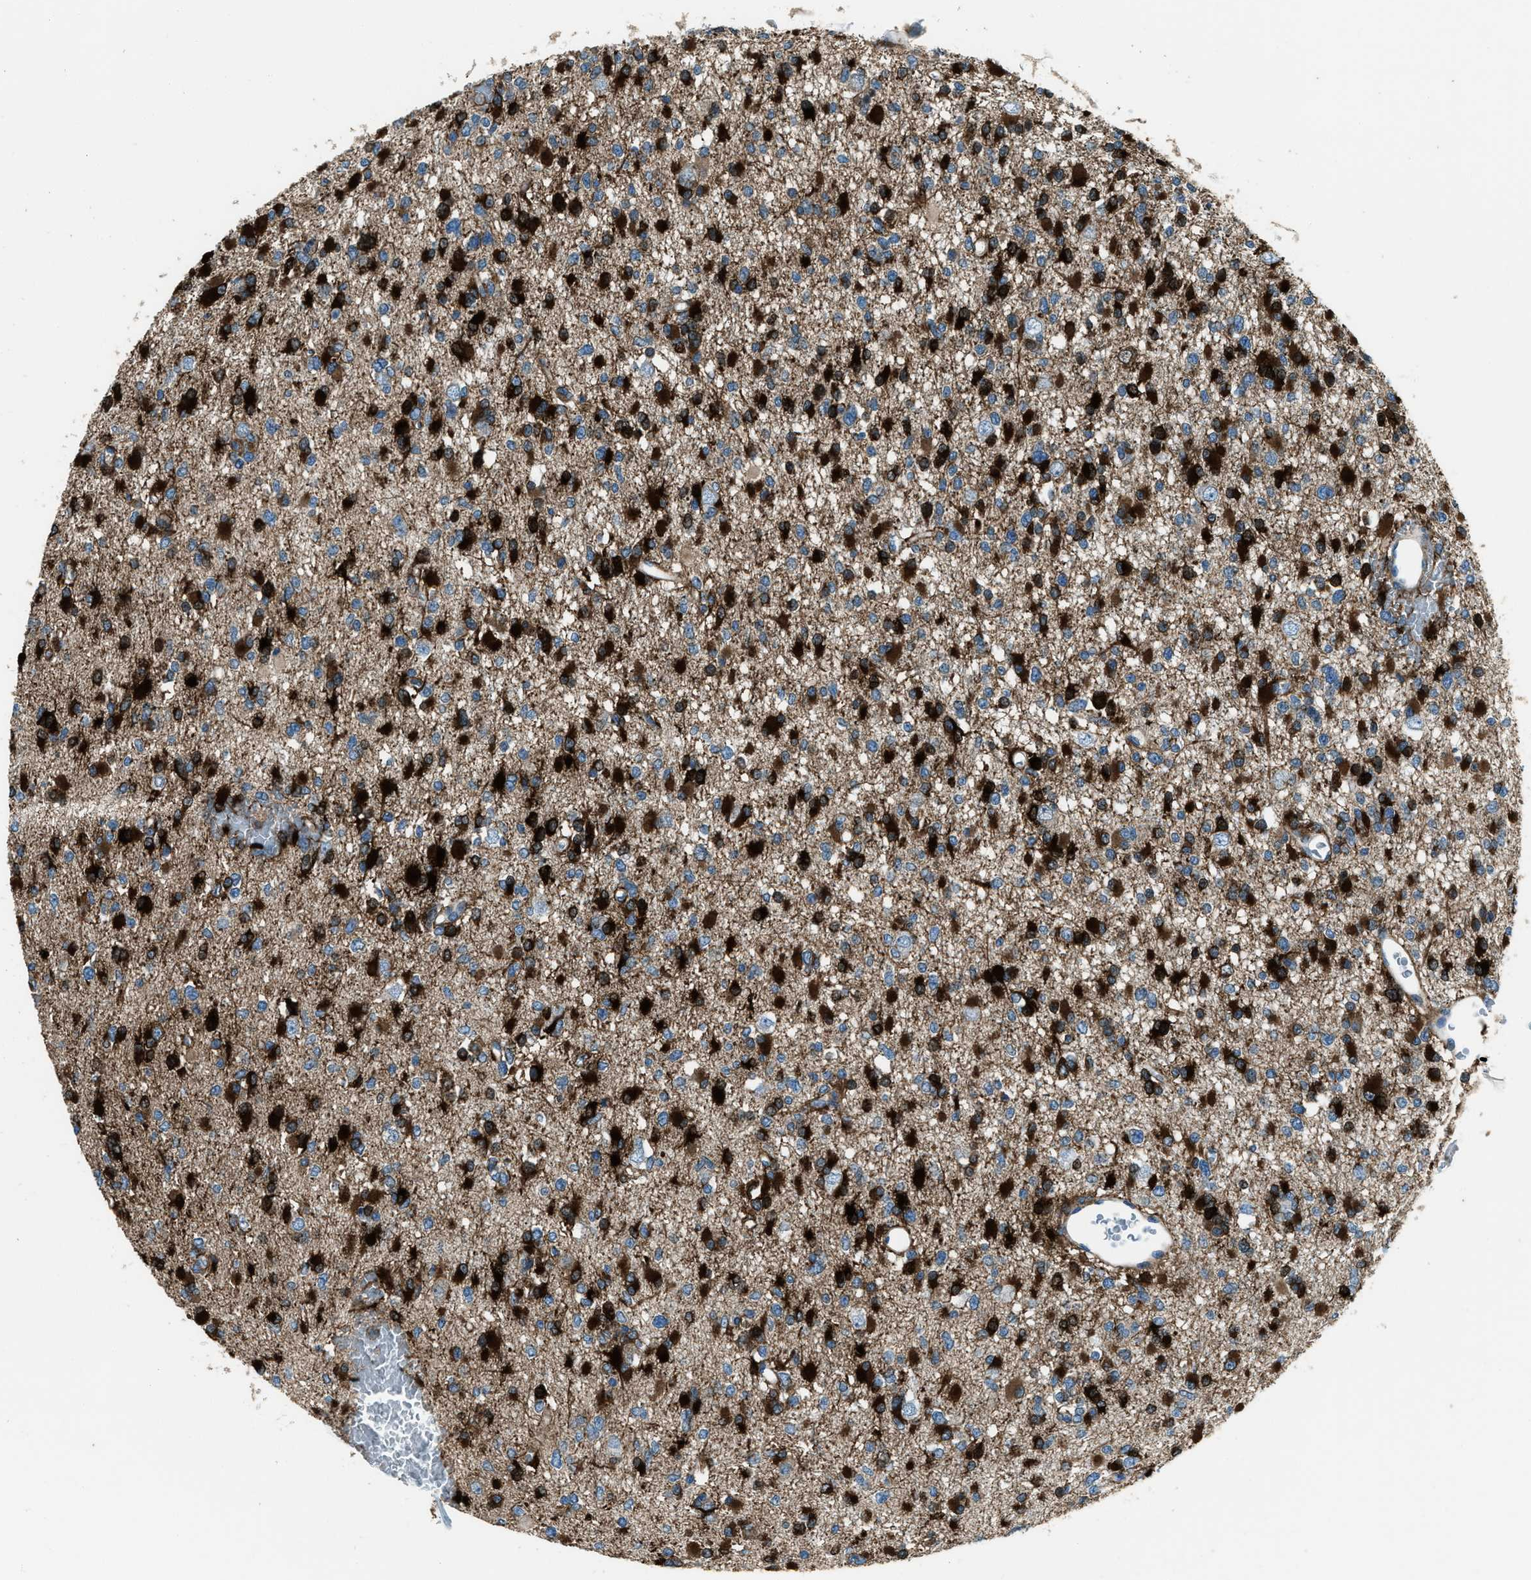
{"staining": {"intensity": "strong", "quantity": ">75%", "location": "cytoplasmic/membranous"}, "tissue": "glioma", "cell_type": "Tumor cells", "image_type": "cancer", "snomed": [{"axis": "morphology", "description": "Glioma, malignant, Low grade"}, {"axis": "topography", "description": "Brain"}], "caption": "Glioma stained with DAB (3,3'-diaminobenzidine) IHC exhibits high levels of strong cytoplasmic/membranous positivity in about >75% of tumor cells.", "gene": "SVIL", "patient": {"sex": "female", "age": 22}}